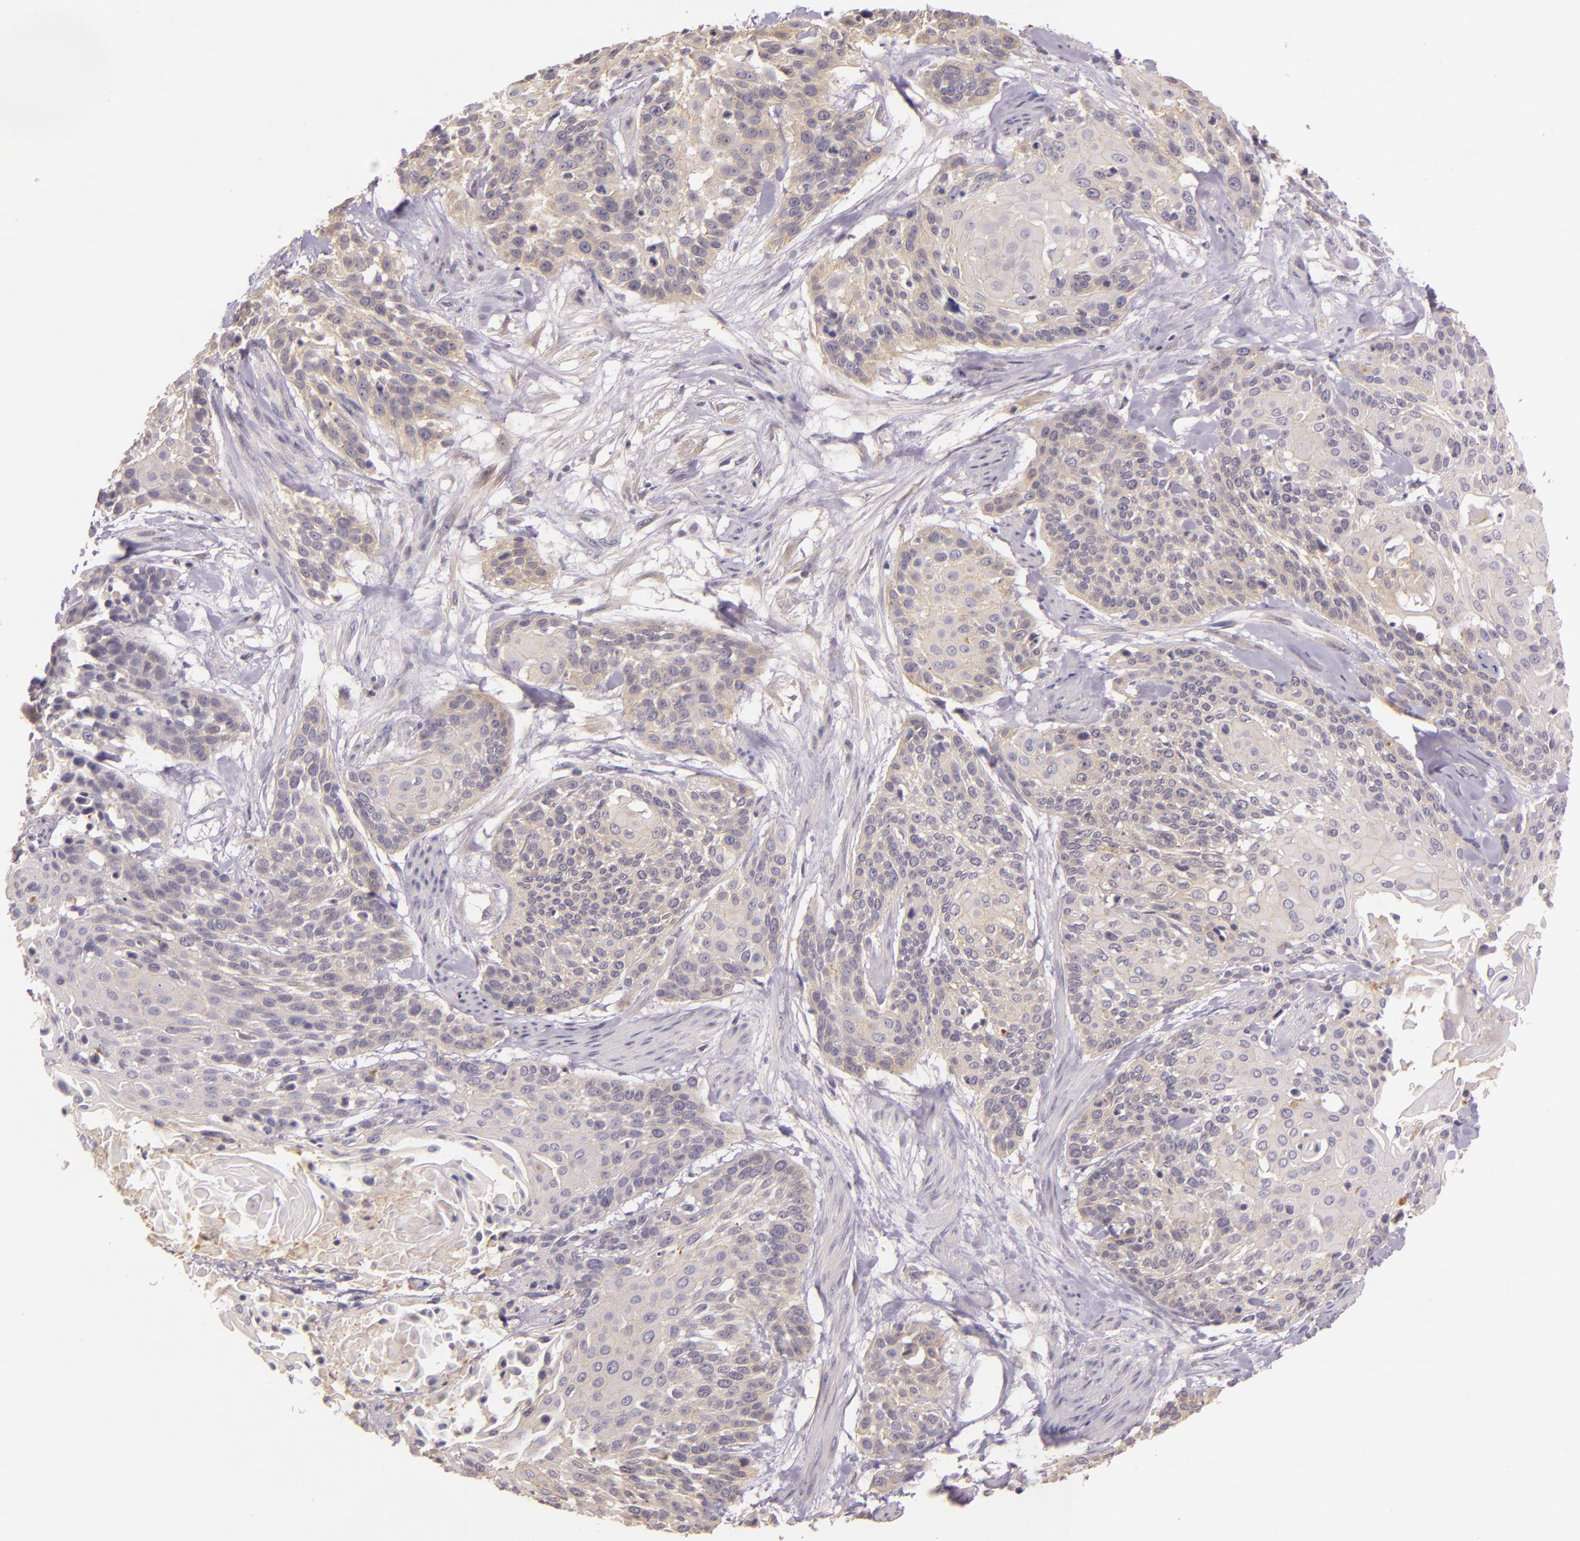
{"staining": {"intensity": "weak", "quantity": "<25%", "location": "cytoplasmic/membranous"}, "tissue": "cervical cancer", "cell_type": "Tumor cells", "image_type": "cancer", "snomed": [{"axis": "morphology", "description": "Squamous cell carcinoma, NOS"}, {"axis": "topography", "description": "Cervix"}], "caption": "DAB (3,3'-diaminobenzidine) immunohistochemical staining of cervical cancer (squamous cell carcinoma) shows no significant expression in tumor cells.", "gene": "ARMH4", "patient": {"sex": "female", "age": 57}}